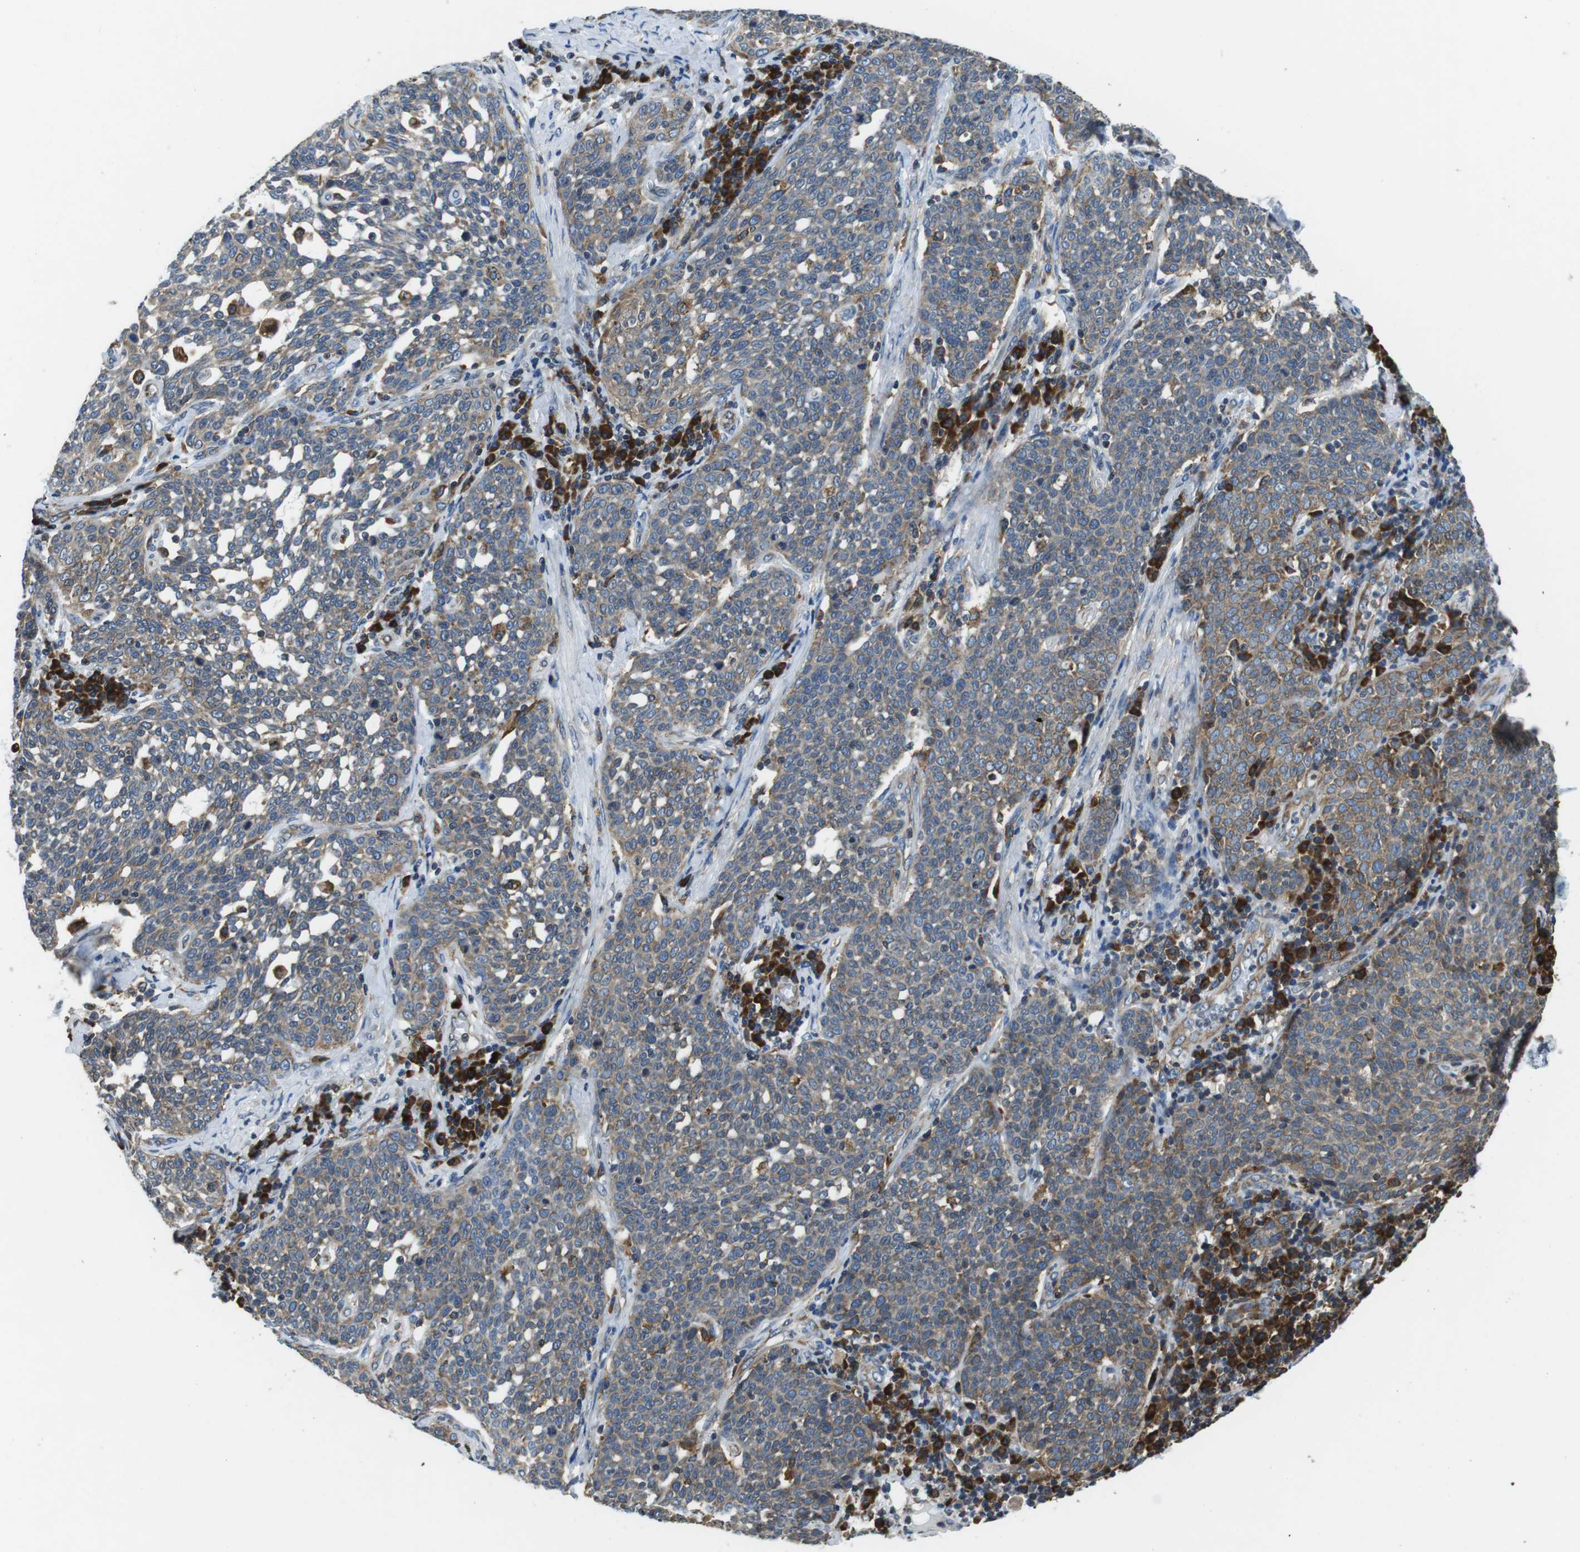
{"staining": {"intensity": "weak", "quantity": ">75%", "location": "cytoplasmic/membranous"}, "tissue": "cervical cancer", "cell_type": "Tumor cells", "image_type": "cancer", "snomed": [{"axis": "morphology", "description": "Squamous cell carcinoma, NOS"}, {"axis": "topography", "description": "Cervix"}], "caption": "A low amount of weak cytoplasmic/membranous staining is identified in about >75% of tumor cells in cervical cancer tissue. (IHC, brightfield microscopy, high magnification).", "gene": "UGGT1", "patient": {"sex": "female", "age": 34}}